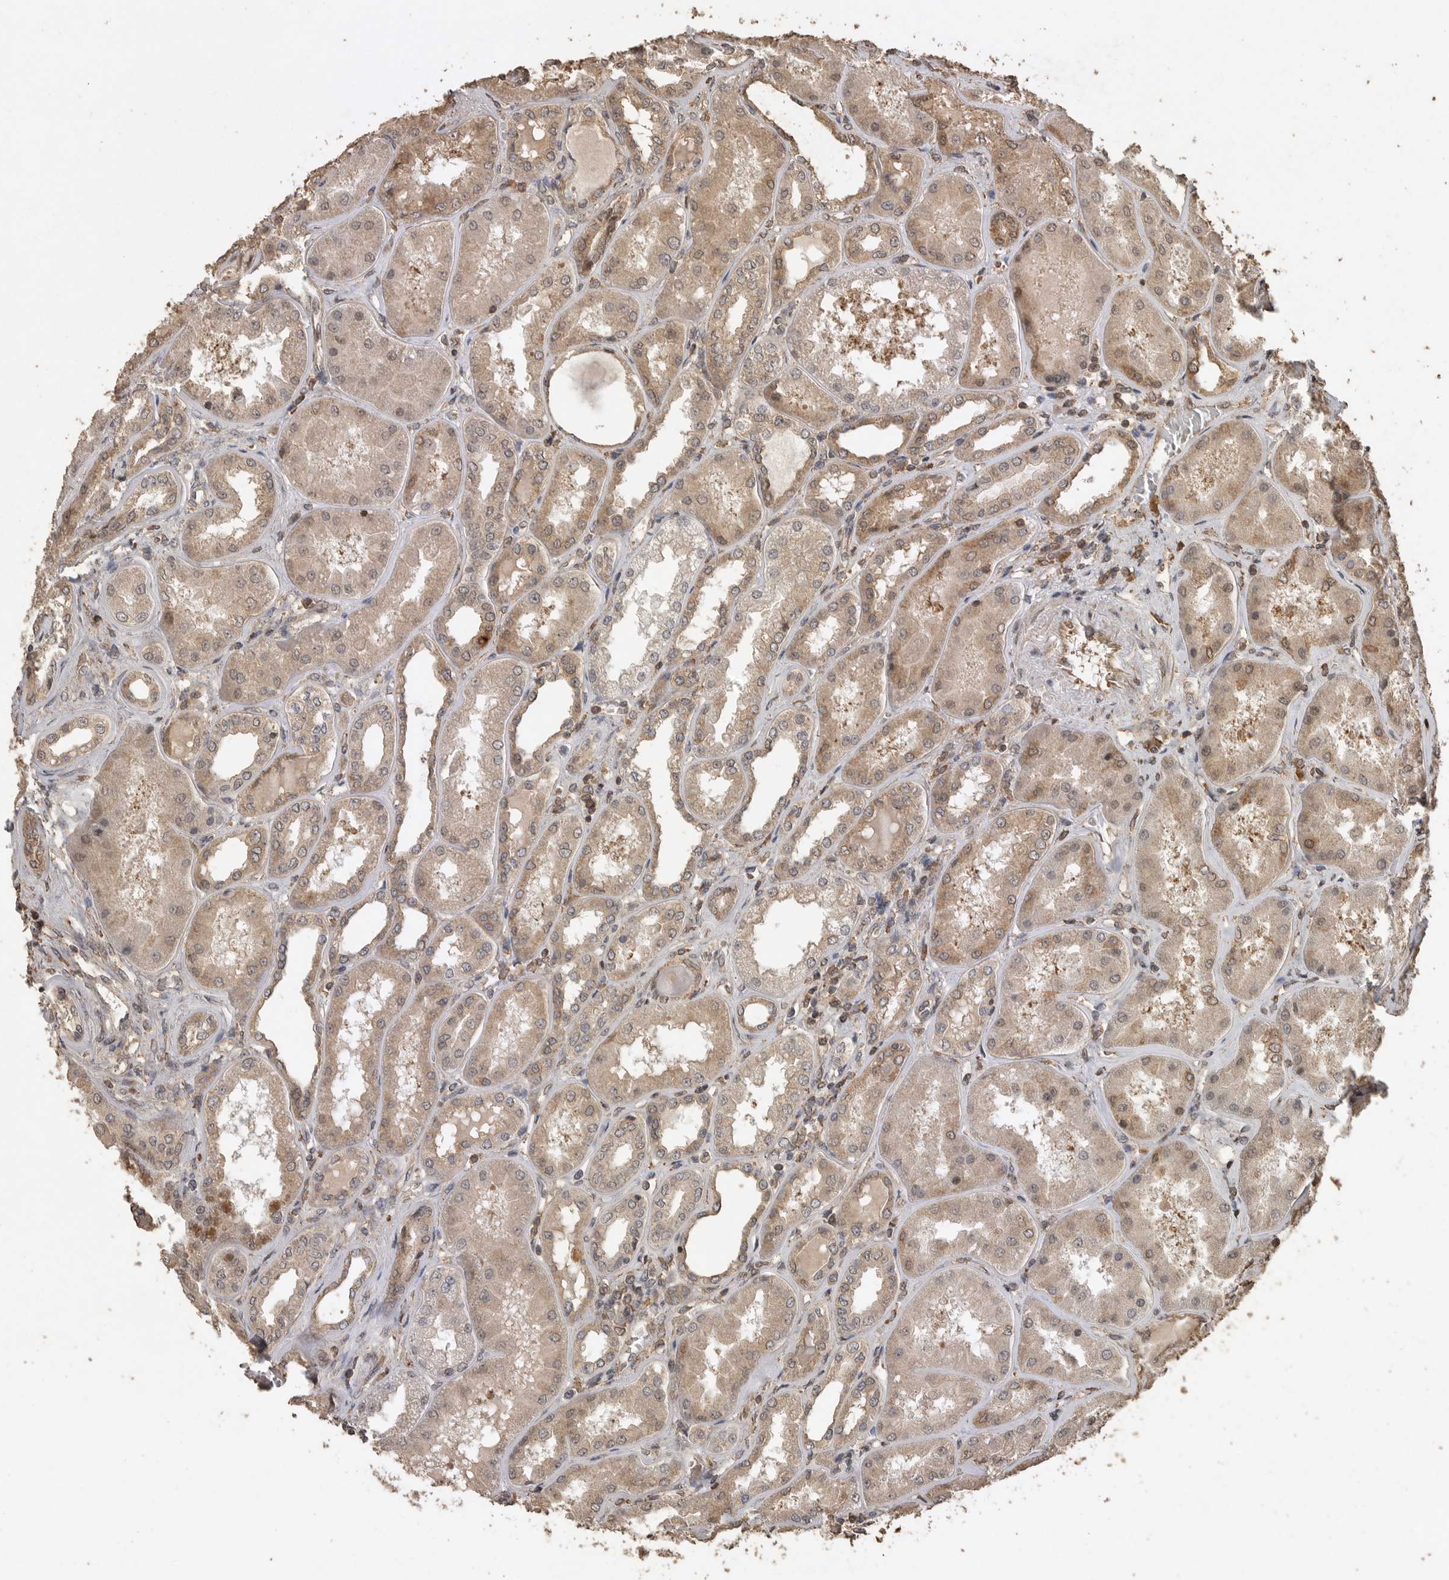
{"staining": {"intensity": "moderate", "quantity": "25%-75%", "location": "cytoplasmic/membranous"}, "tissue": "kidney", "cell_type": "Cells in glomeruli", "image_type": "normal", "snomed": [{"axis": "morphology", "description": "Normal tissue, NOS"}, {"axis": "topography", "description": "Kidney"}], "caption": "Protein expression analysis of benign kidney shows moderate cytoplasmic/membranous staining in about 25%-75% of cells in glomeruli.", "gene": "PINK1", "patient": {"sex": "female", "age": 56}}